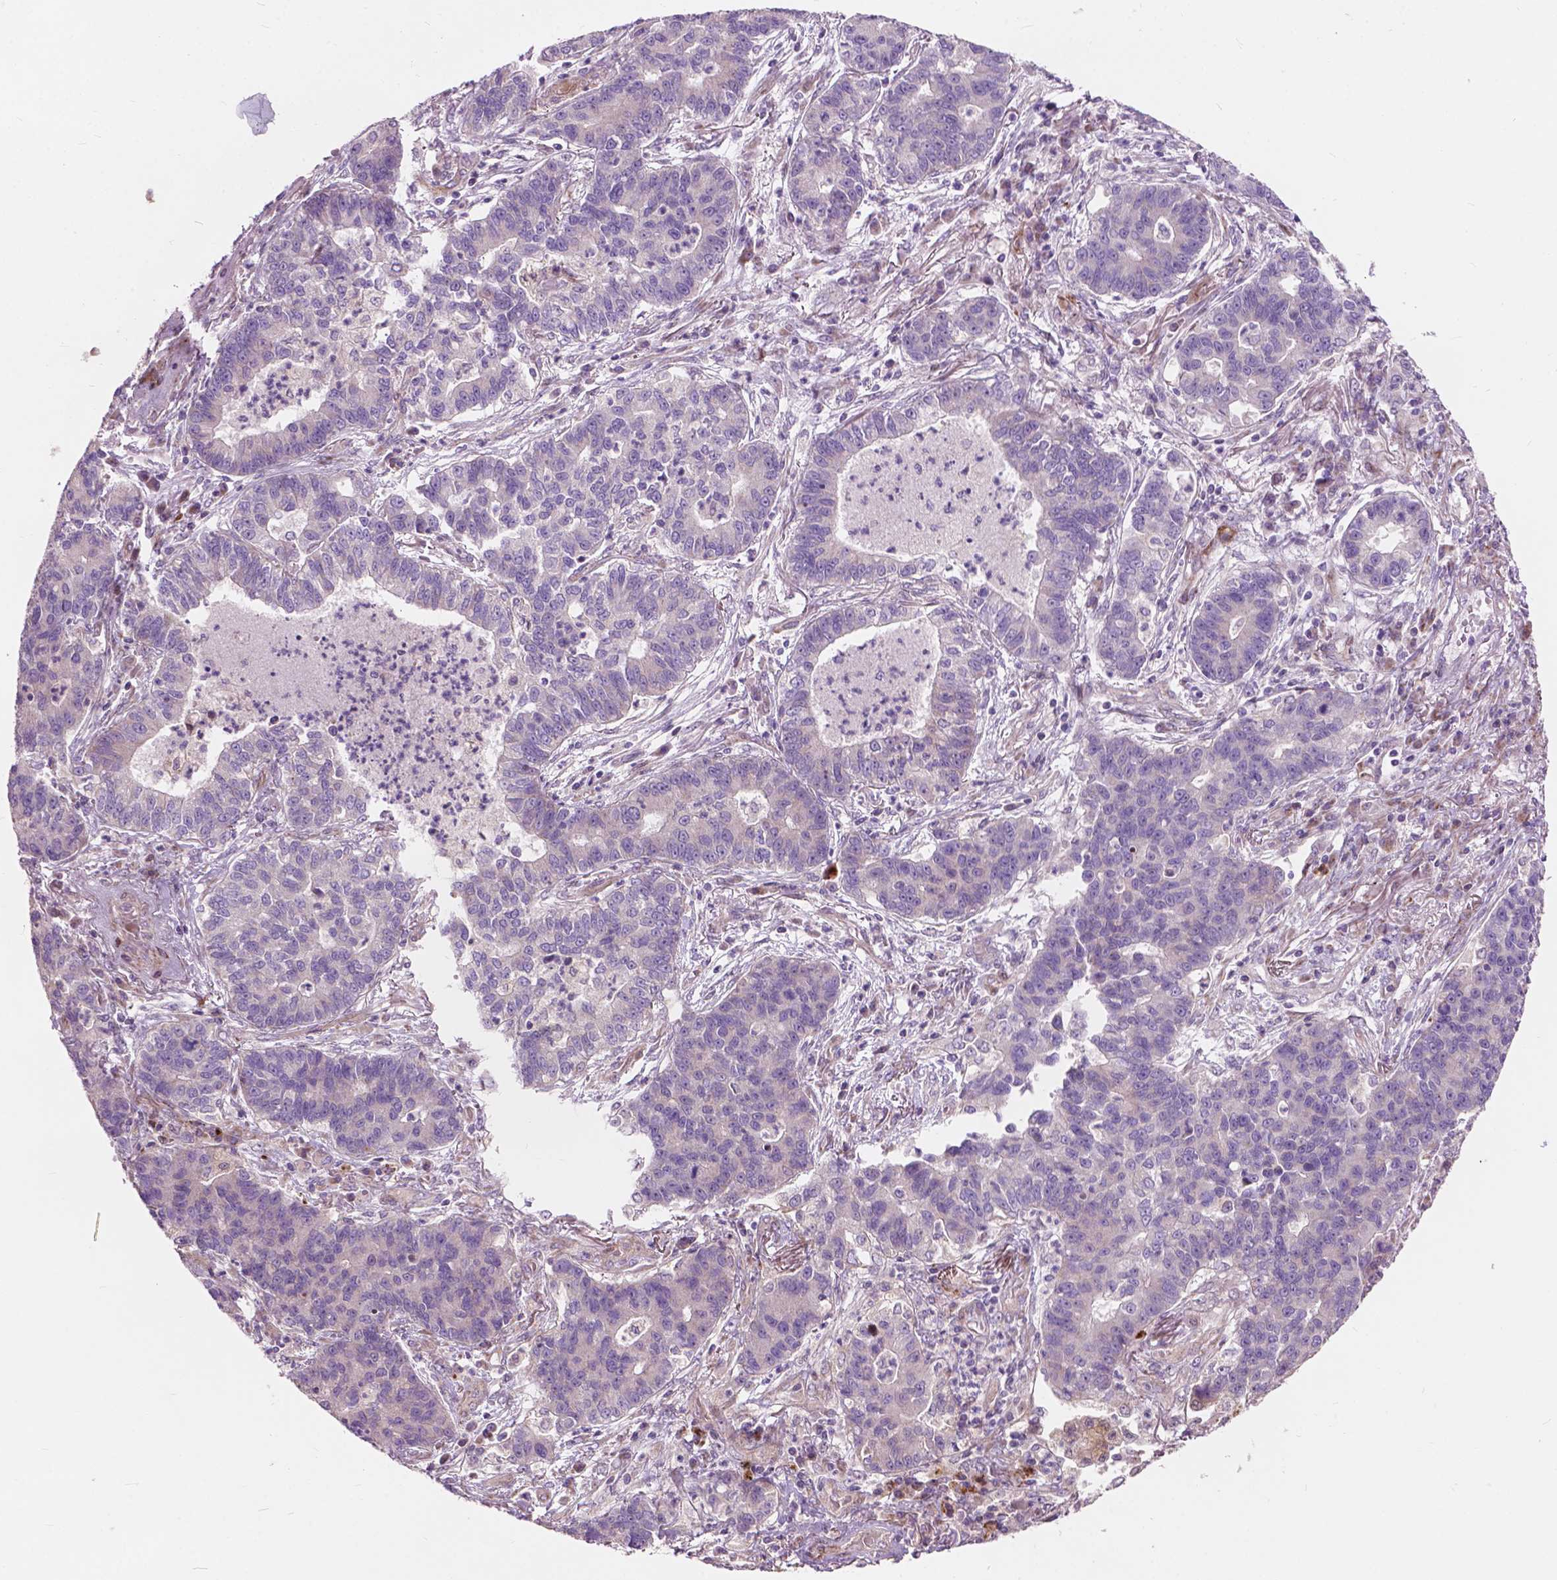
{"staining": {"intensity": "negative", "quantity": "none", "location": "none"}, "tissue": "lung cancer", "cell_type": "Tumor cells", "image_type": "cancer", "snomed": [{"axis": "morphology", "description": "Adenocarcinoma, NOS"}, {"axis": "topography", "description": "Lung"}], "caption": "This is a micrograph of immunohistochemistry staining of lung adenocarcinoma, which shows no staining in tumor cells.", "gene": "MORN1", "patient": {"sex": "female", "age": 57}}